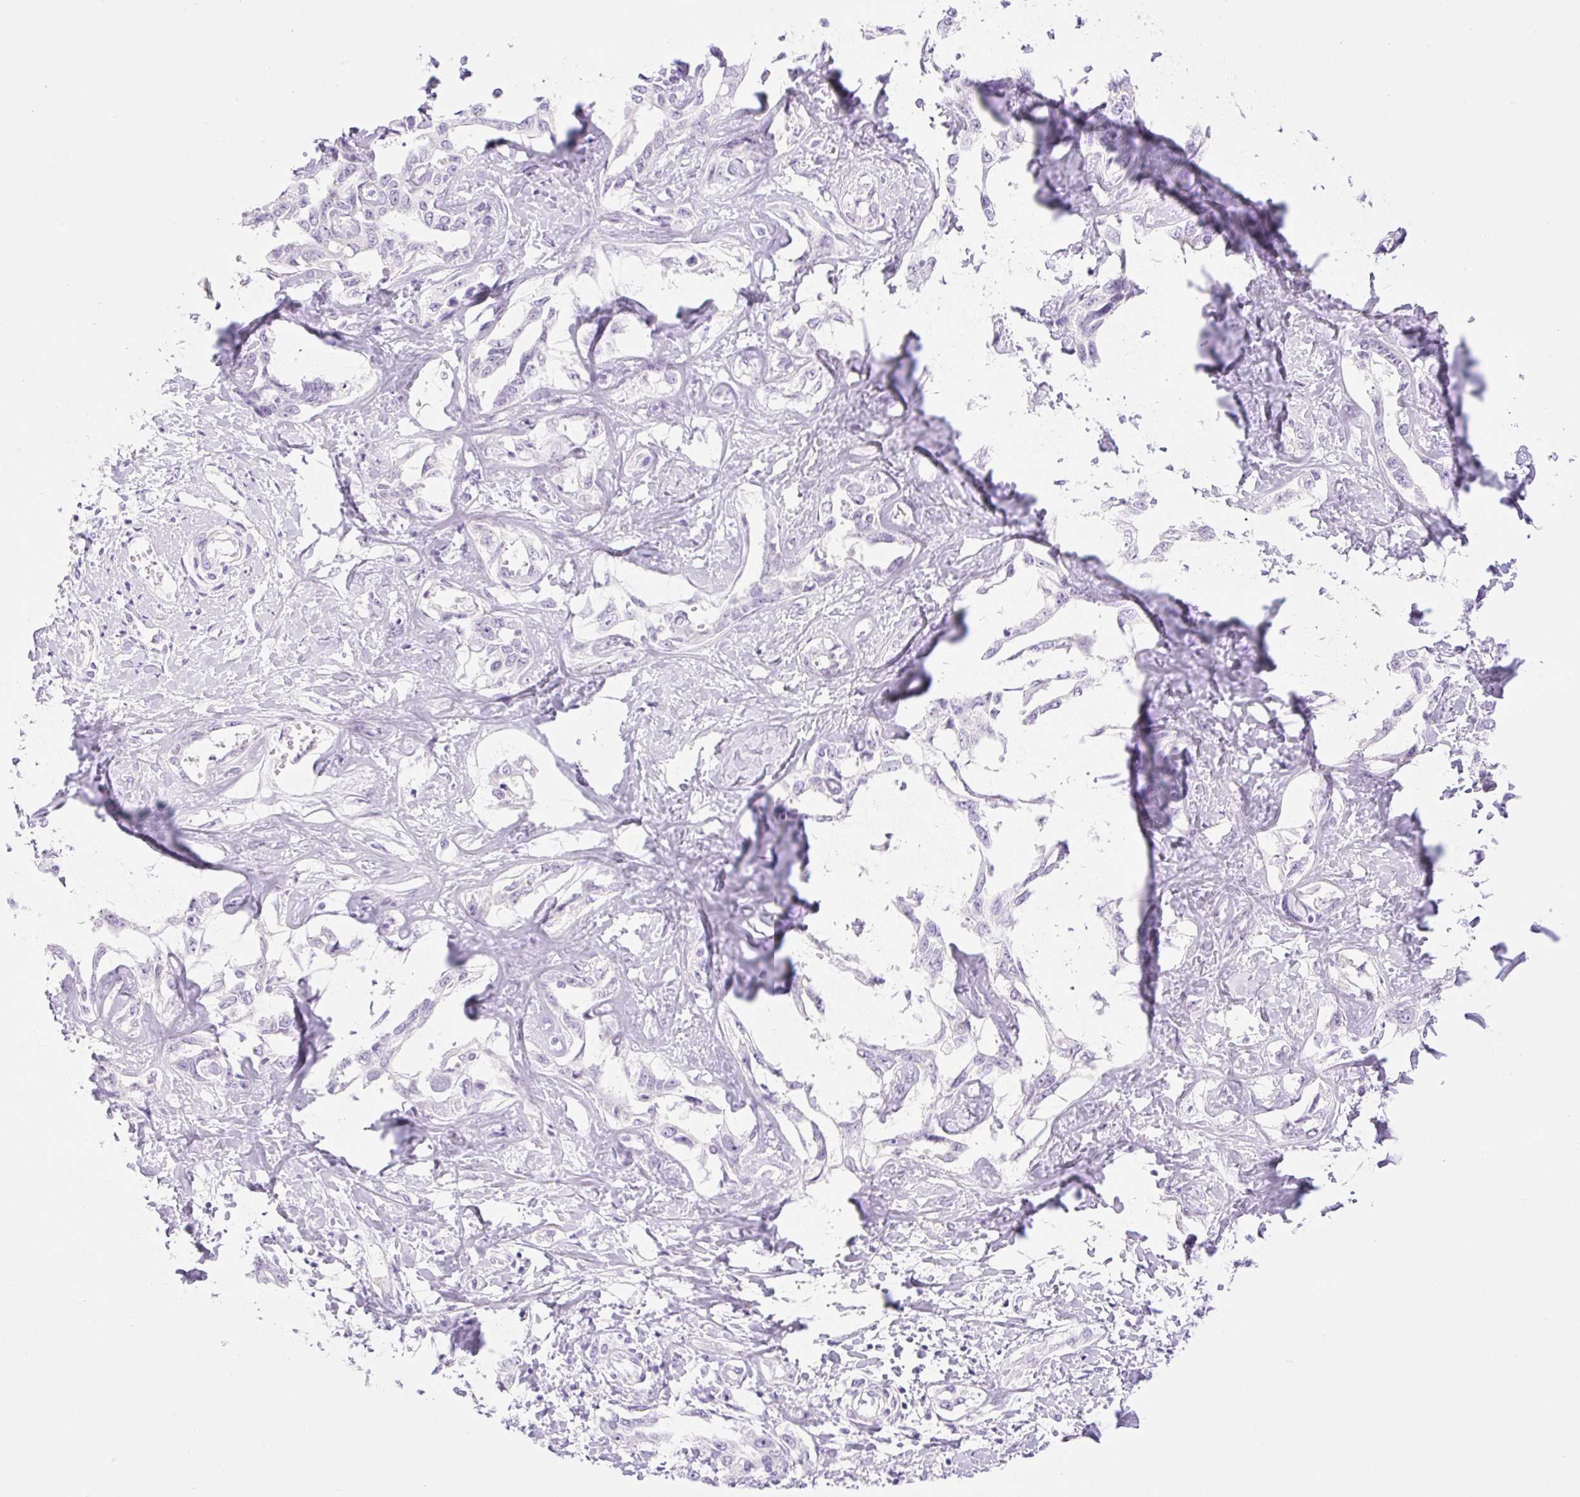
{"staining": {"intensity": "negative", "quantity": "none", "location": "none"}, "tissue": "liver cancer", "cell_type": "Tumor cells", "image_type": "cancer", "snomed": [{"axis": "morphology", "description": "Cholangiocarcinoma"}, {"axis": "topography", "description": "Liver"}], "caption": "Histopathology image shows no protein expression in tumor cells of liver cholangiocarcinoma tissue.", "gene": "SPRR4", "patient": {"sex": "male", "age": 59}}